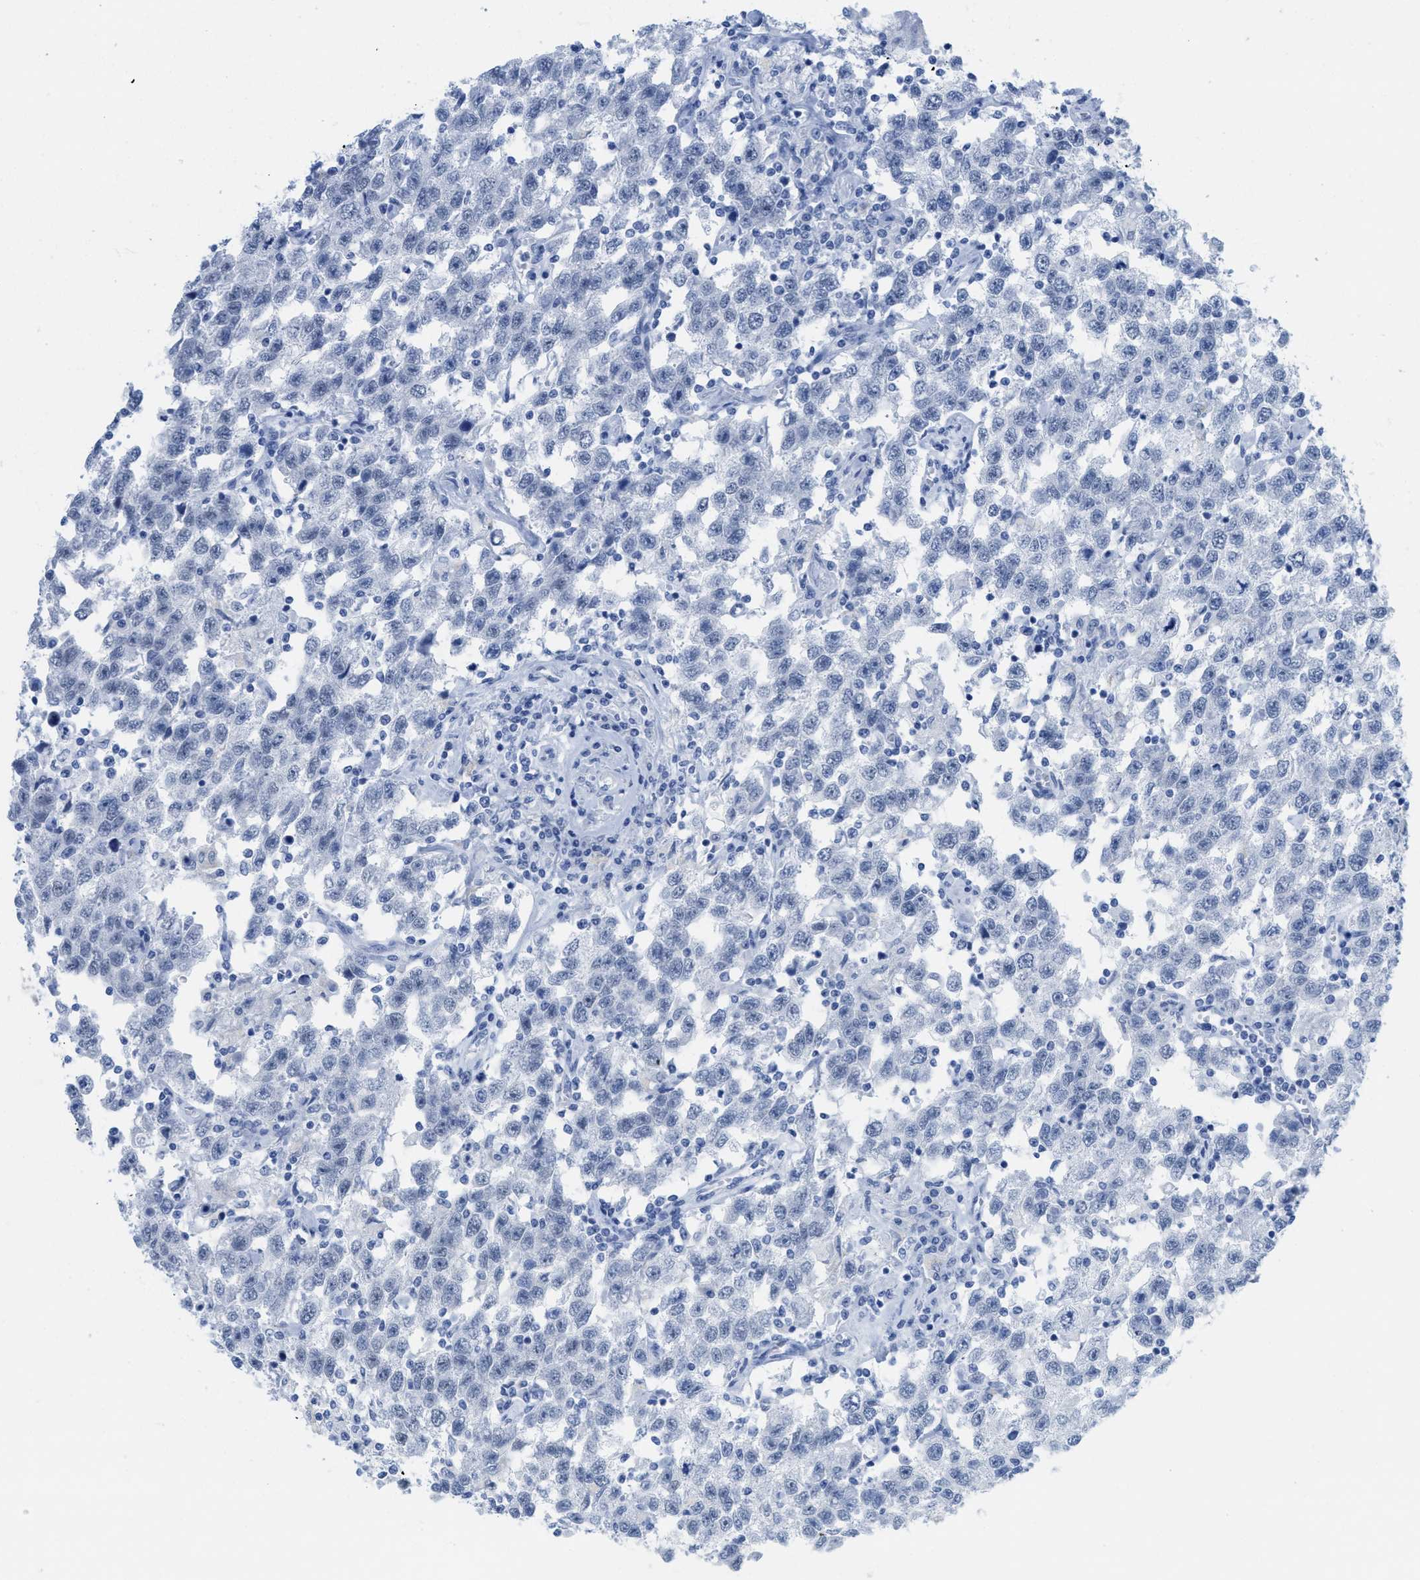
{"staining": {"intensity": "negative", "quantity": "none", "location": "none"}, "tissue": "testis cancer", "cell_type": "Tumor cells", "image_type": "cancer", "snomed": [{"axis": "morphology", "description": "Seminoma, NOS"}, {"axis": "topography", "description": "Testis"}], "caption": "Human testis seminoma stained for a protein using immunohistochemistry displays no positivity in tumor cells.", "gene": "WDR4", "patient": {"sex": "male", "age": 41}}